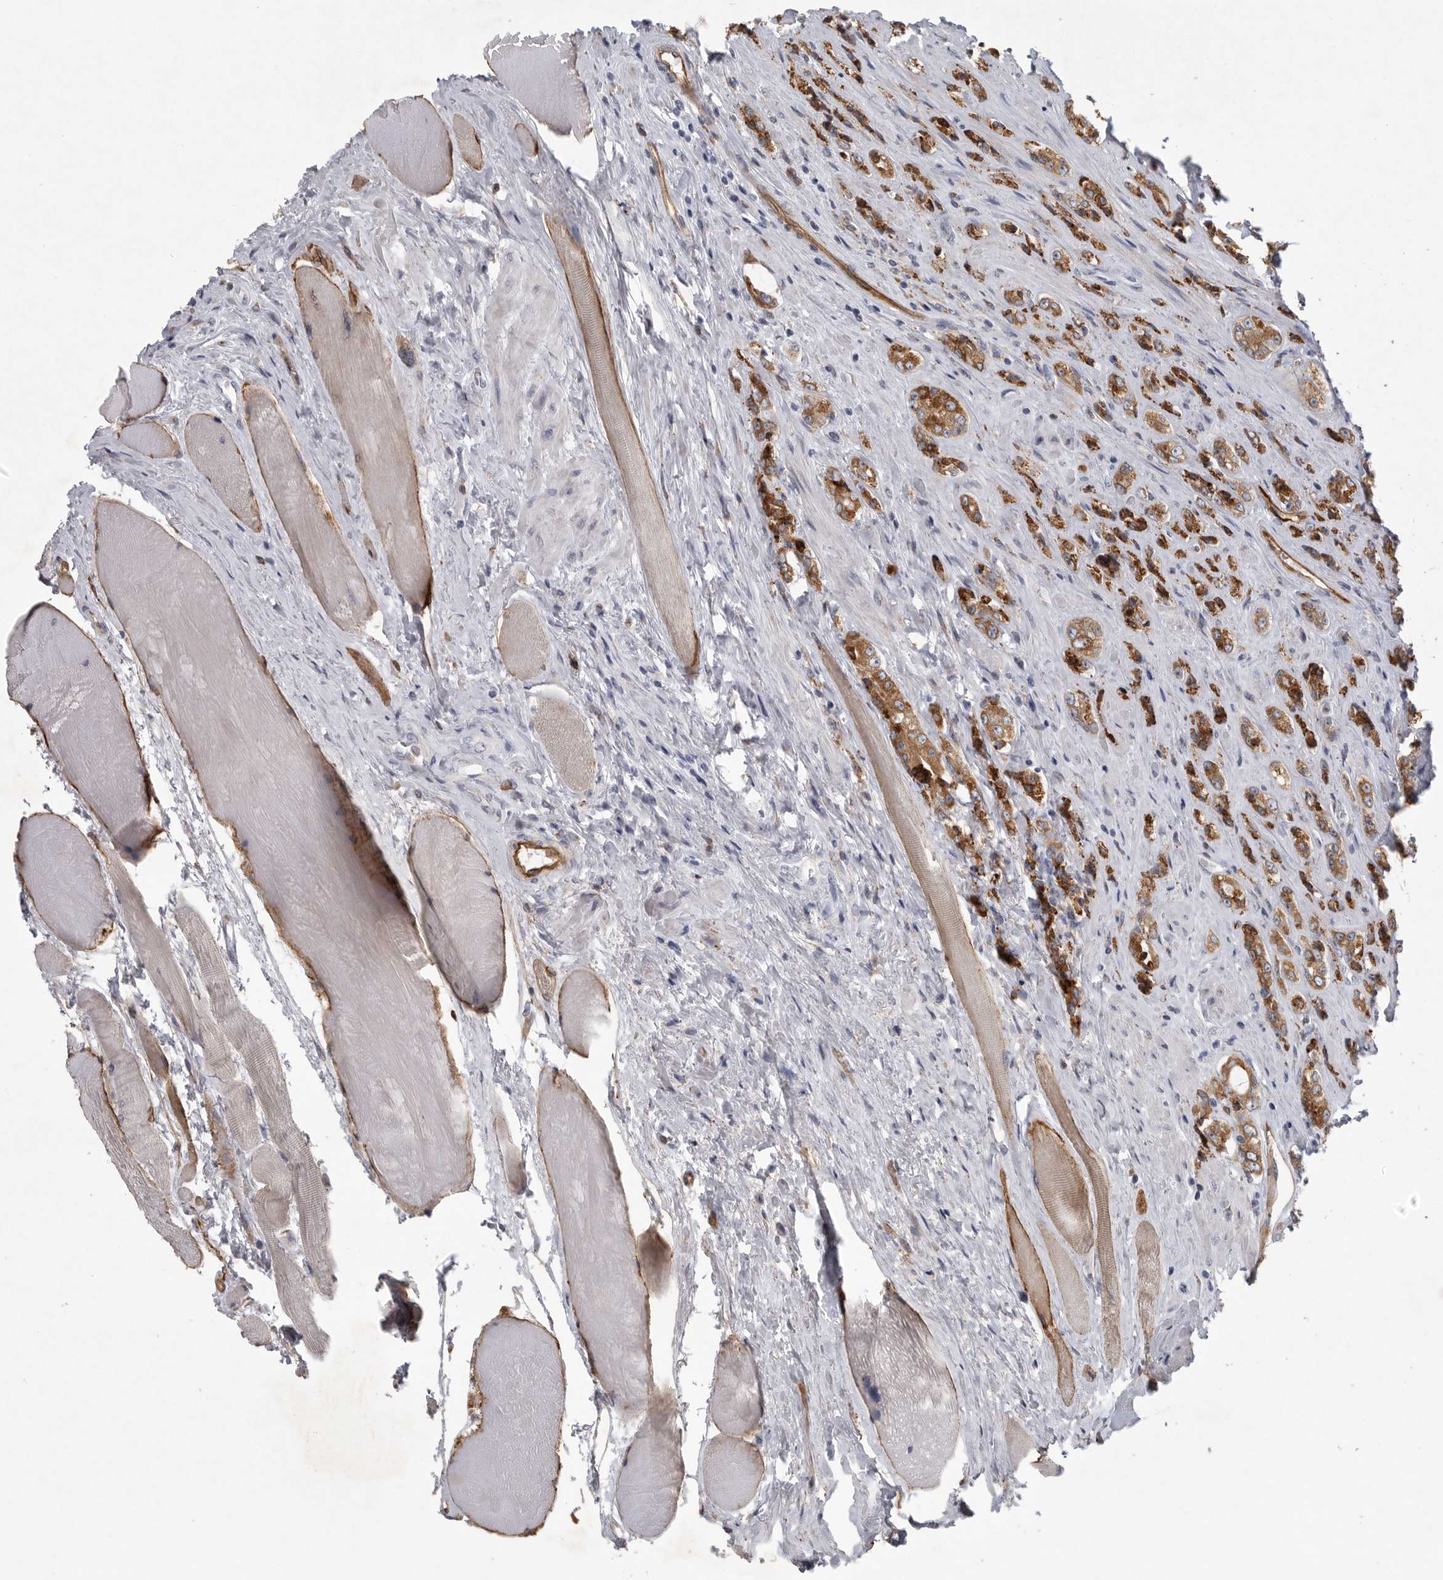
{"staining": {"intensity": "strong", "quantity": ">75%", "location": "cytoplasmic/membranous"}, "tissue": "prostate cancer", "cell_type": "Tumor cells", "image_type": "cancer", "snomed": [{"axis": "morphology", "description": "Adenocarcinoma, High grade"}, {"axis": "topography", "description": "Prostate"}], "caption": "Immunohistochemical staining of human adenocarcinoma (high-grade) (prostate) displays high levels of strong cytoplasmic/membranous staining in about >75% of tumor cells. Ihc stains the protein of interest in brown and the nuclei are stained blue.", "gene": "MINPP1", "patient": {"sex": "male", "age": 61}}